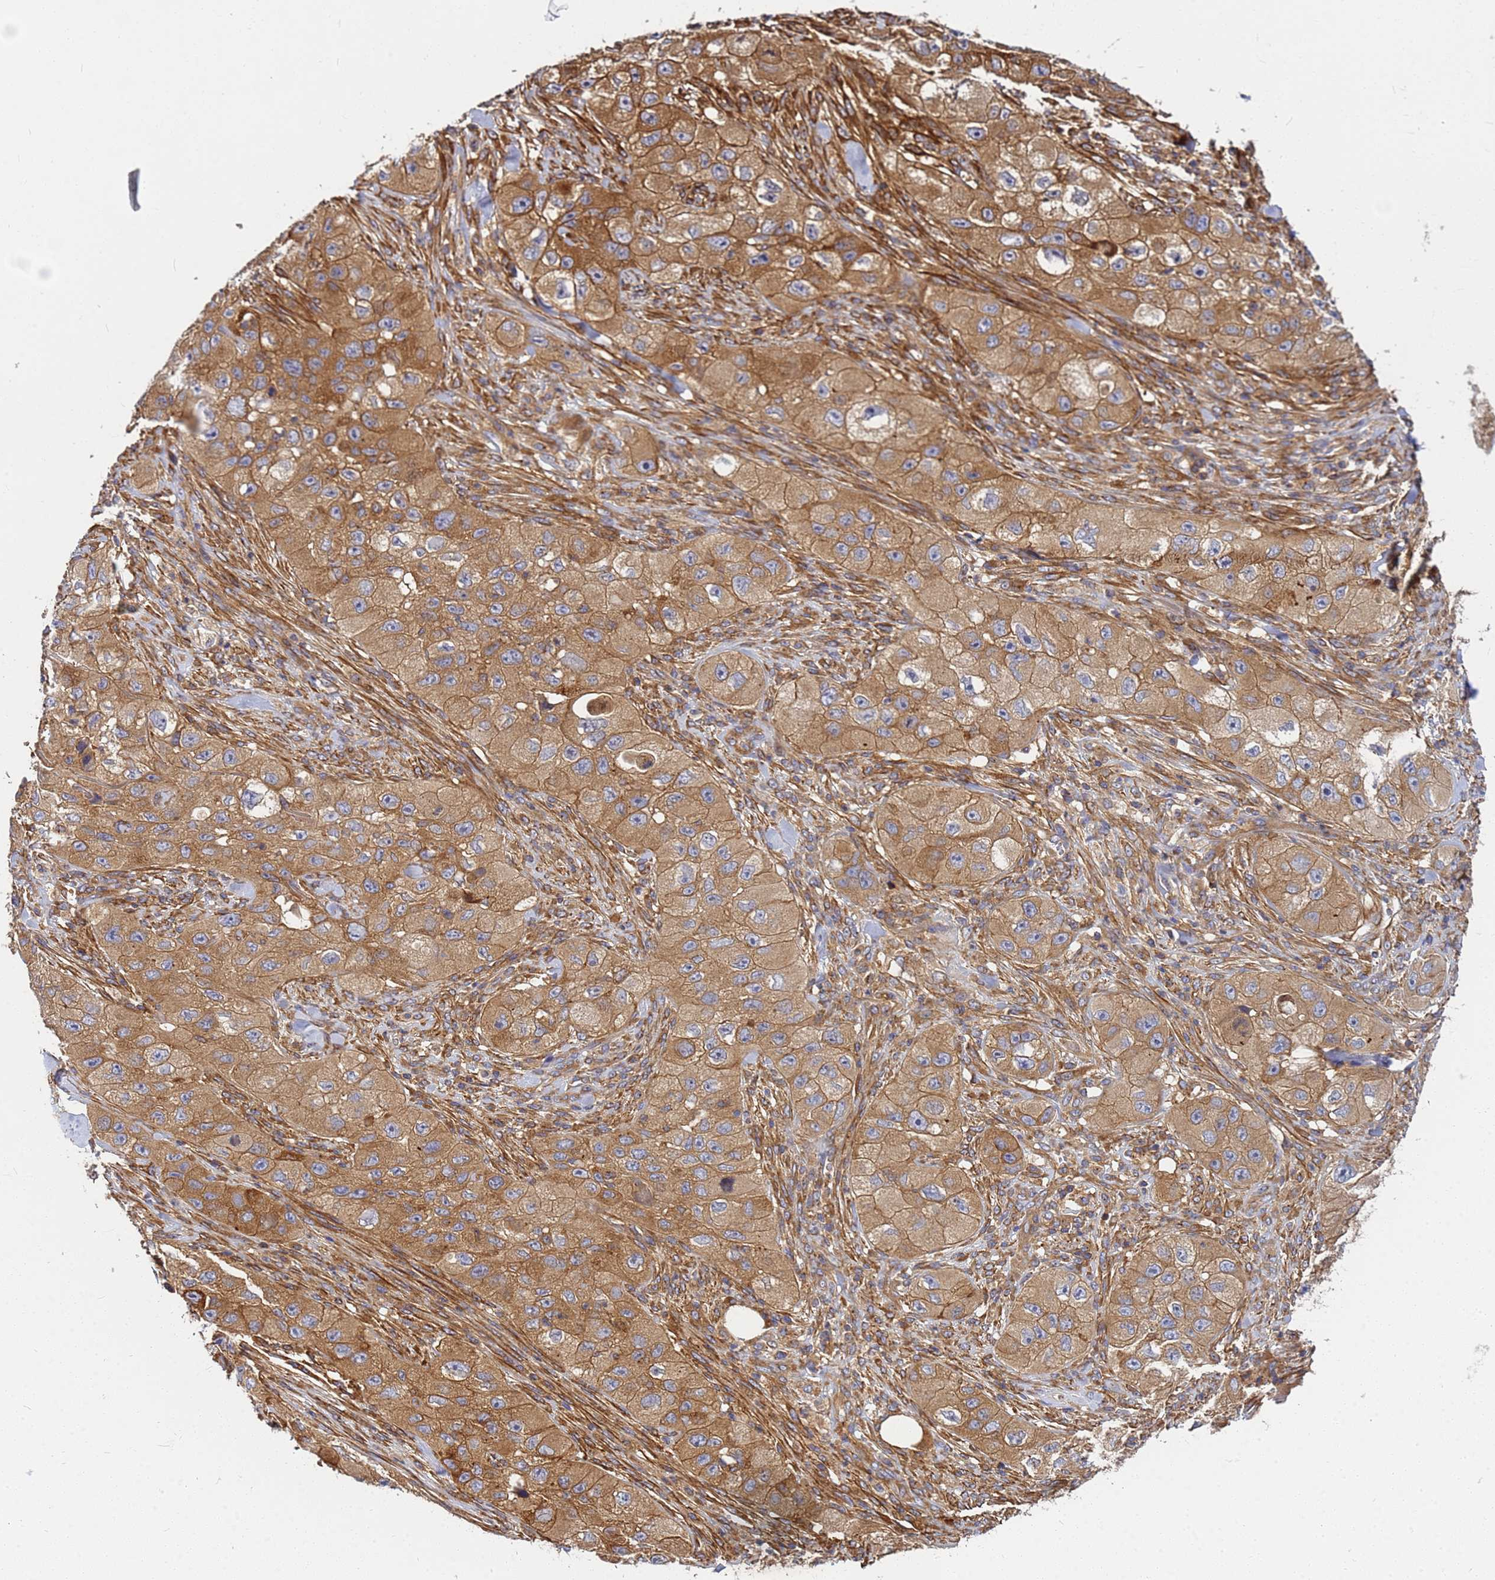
{"staining": {"intensity": "moderate", "quantity": ">75%", "location": "cytoplasmic/membranous"}, "tissue": "skin cancer", "cell_type": "Tumor cells", "image_type": "cancer", "snomed": [{"axis": "morphology", "description": "Squamous cell carcinoma, NOS"}, {"axis": "topography", "description": "Skin"}, {"axis": "topography", "description": "Subcutis"}], "caption": "Brown immunohistochemical staining in skin cancer (squamous cell carcinoma) exhibits moderate cytoplasmic/membranous expression in approximately >75% of tumor cells.", "gene": "C2CD5", "patient": {"sex": "male", "age": 73}}